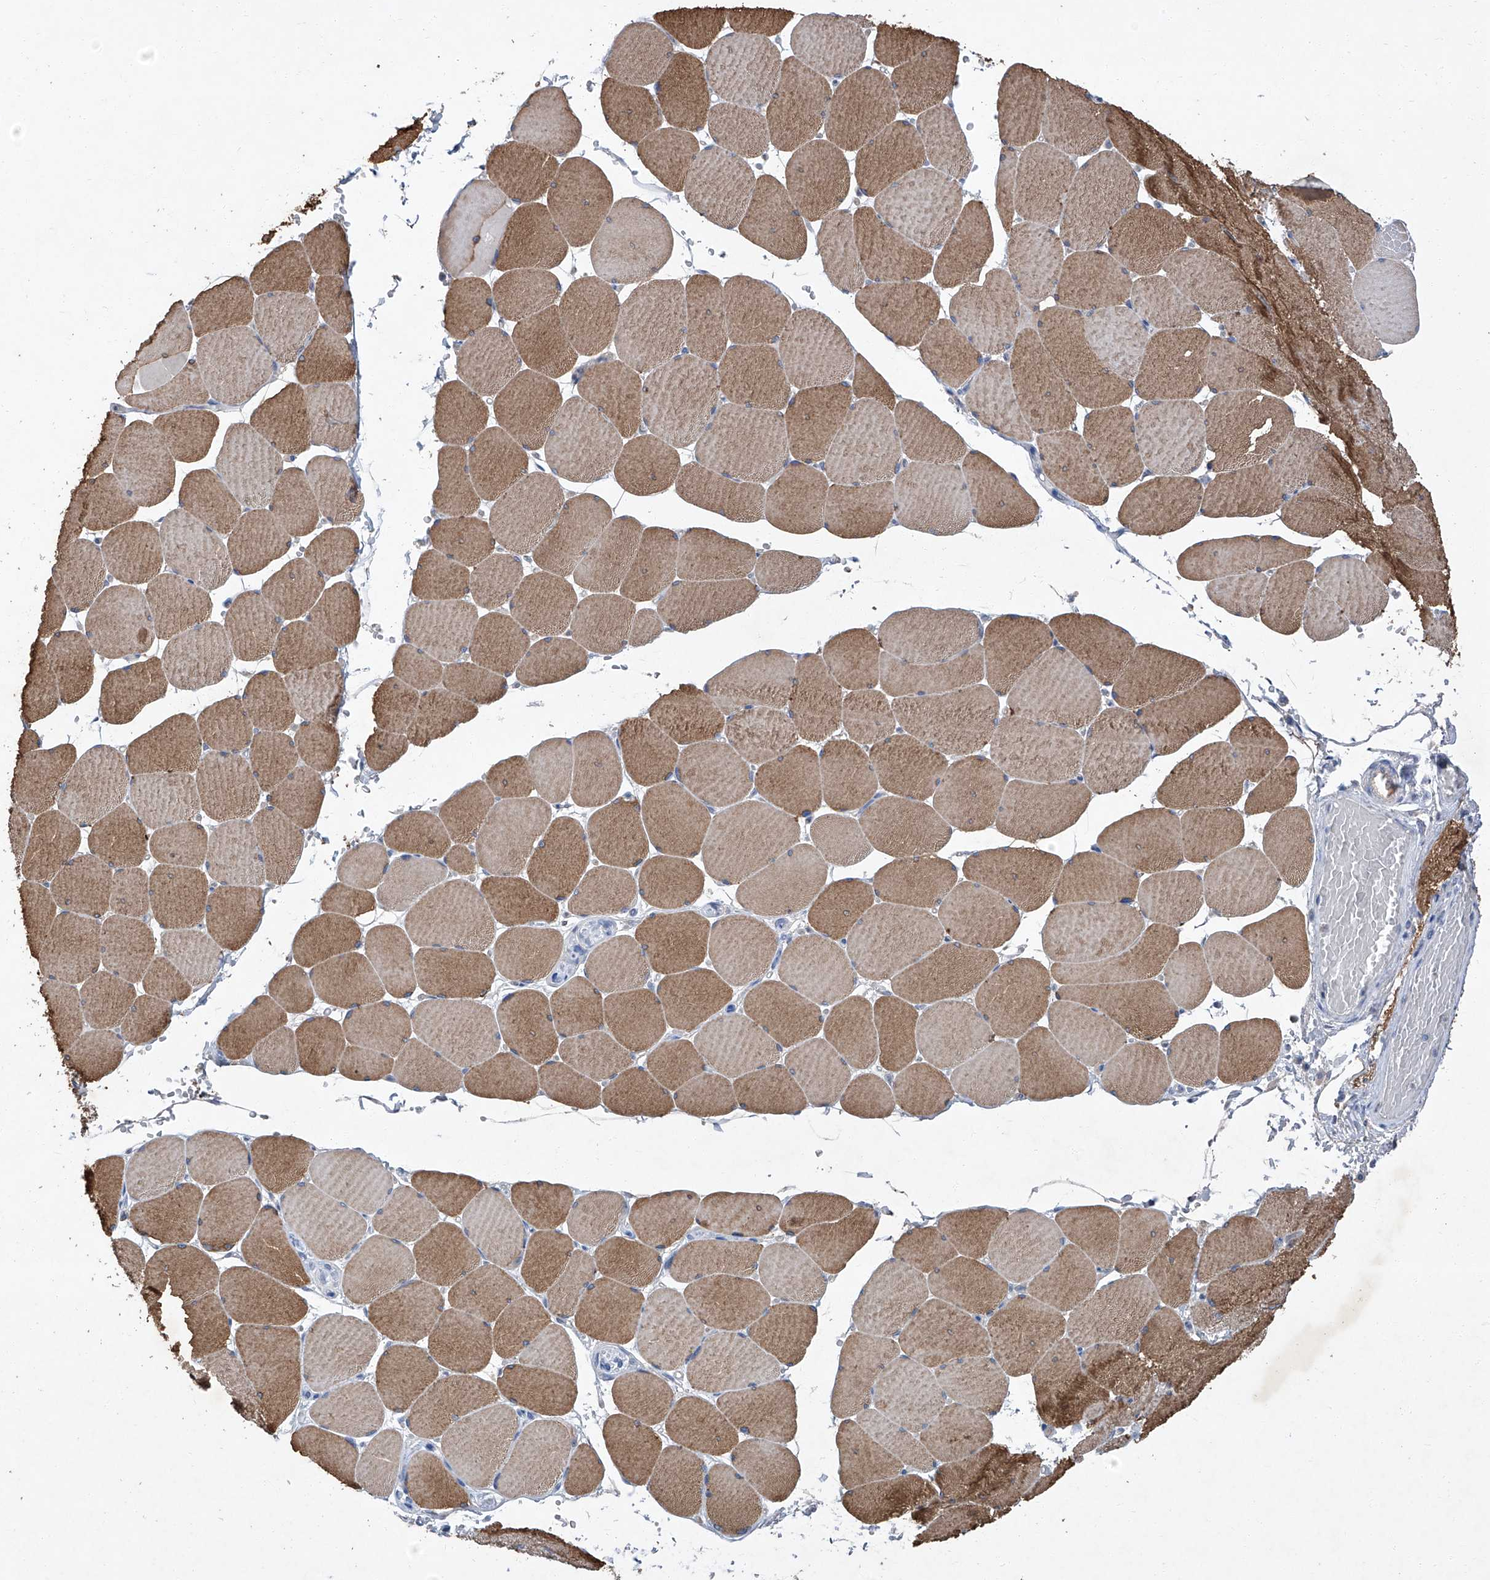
{"staining": {"intensity": "moderate", "quantity": ">75%", "location": "cytoplasmic/membranous"}, "tissue": "skeletal muscle", "cell_type": "Myocytes", "image_type": "normal", "snomed": [{"axis": "morphology", "description": "Normal tissue, NOS"}, {"axis": "topography", "description": "Skeletal muscle"}, {"axis": "topography", "description": "Head-Neck"}], "caption": "IHC (DAB (3,3'-diaminobenzidine)) staining of normal skeletal muscle displays moderate cytoplasmic/membranous protein expression in about >75% of myocytes.", "gene": "SBK2", "patient": {"sex": "male", "age": 66}}